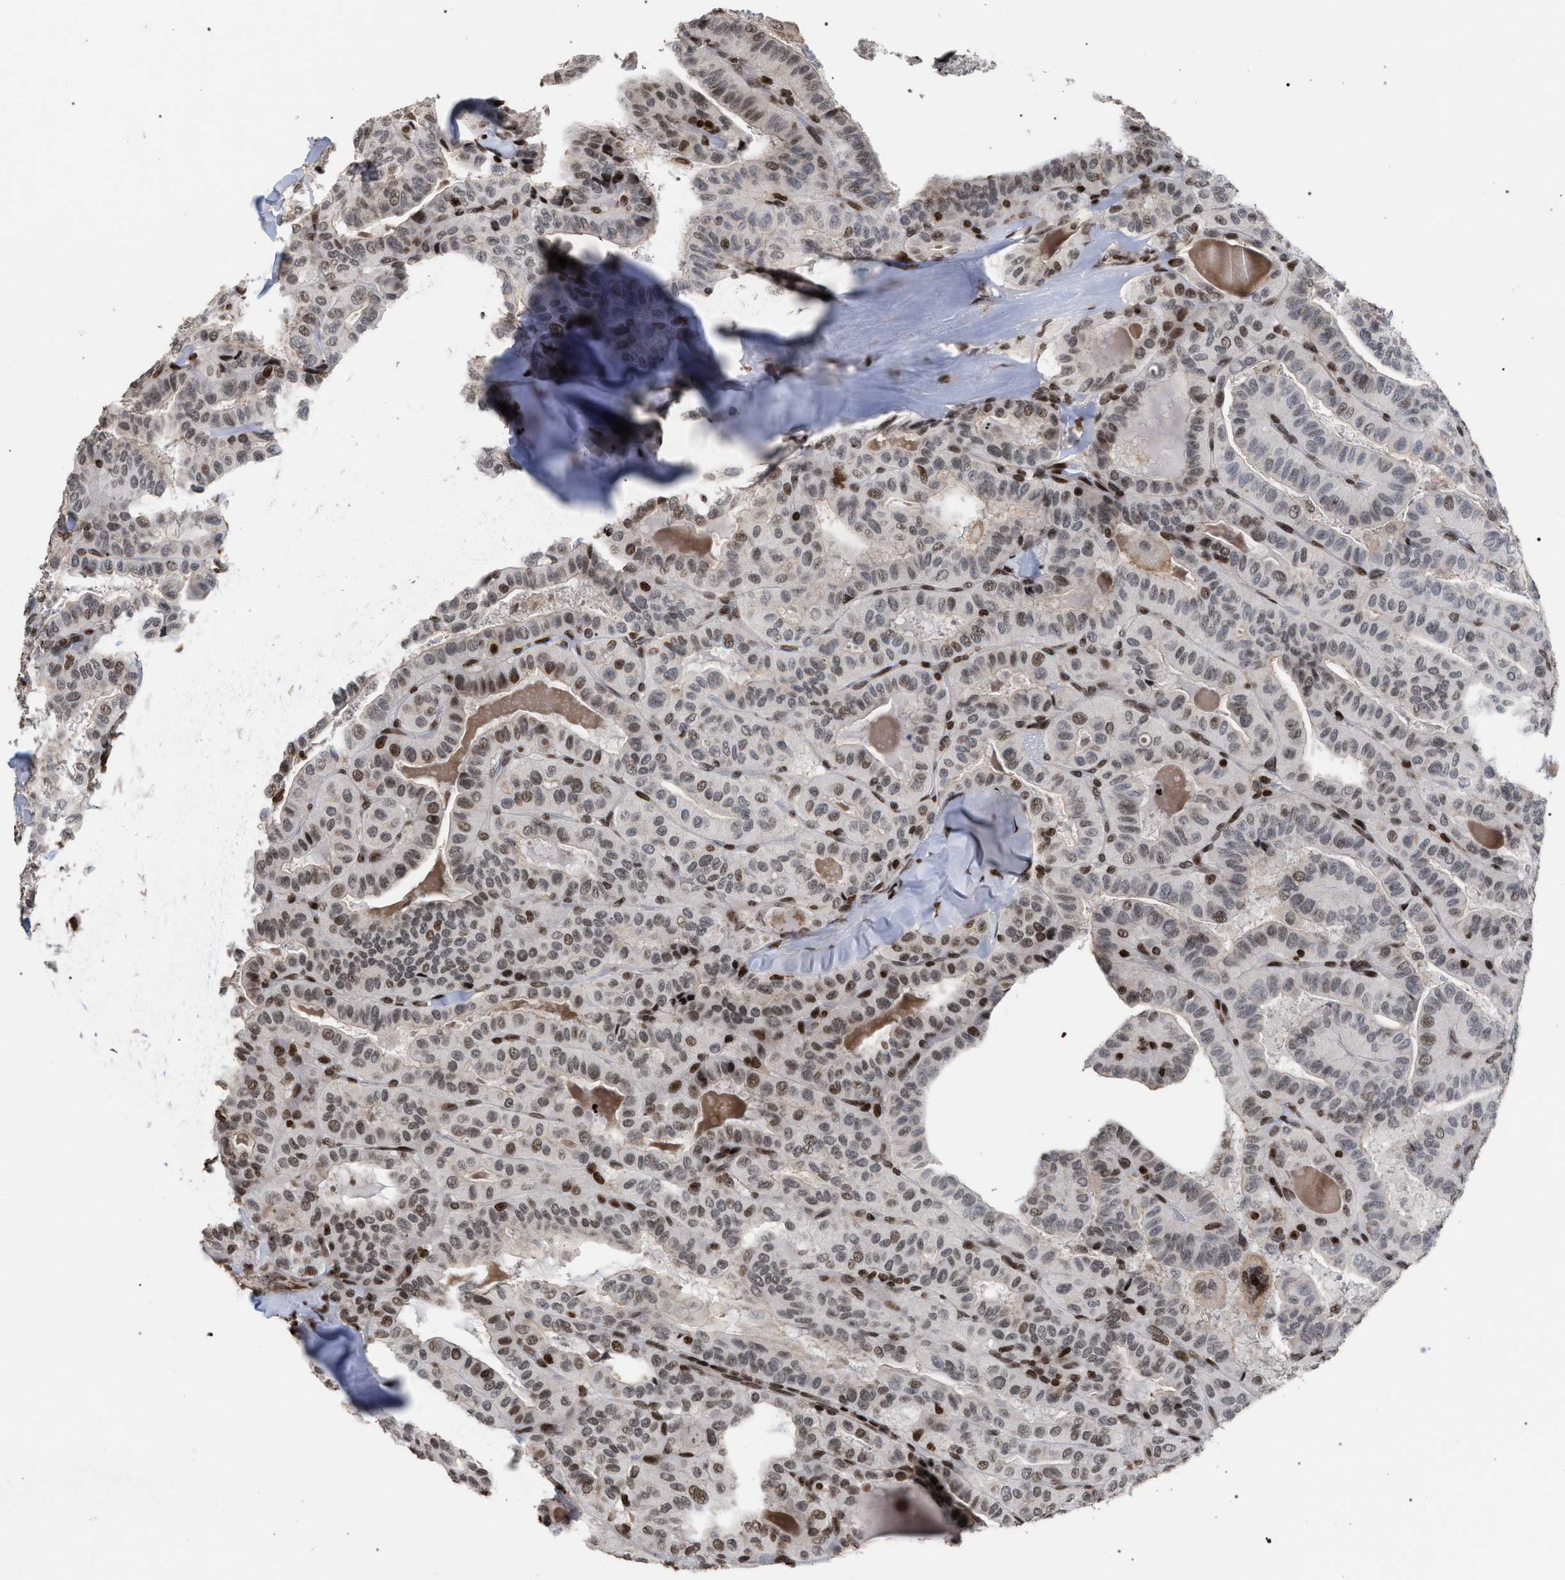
{"staining": {"intensity": "moderate", "quantity": "25%-75%", "location": "nuclear"}, "tissue": "thyroid cancer", "cell_type": "Tumor cells", "image_type": "cancer", "snomed": [{"axis": "morphology", "description": "Papillary adenocarcinoma, NOS"}, {"axis": "topography", "description": "Thyroid gland"}], "caption": "Immunohistochemistry photomicrograph of human thyroid cancer (papillary adenocarcinoma) stained for a protein (brown), which reveals medium levels of moderate nuclear positivity in approximately 25%-75% of tumor cells.", "gene": "FOXD3", "patient": {"sex": "male", "age": 77}}